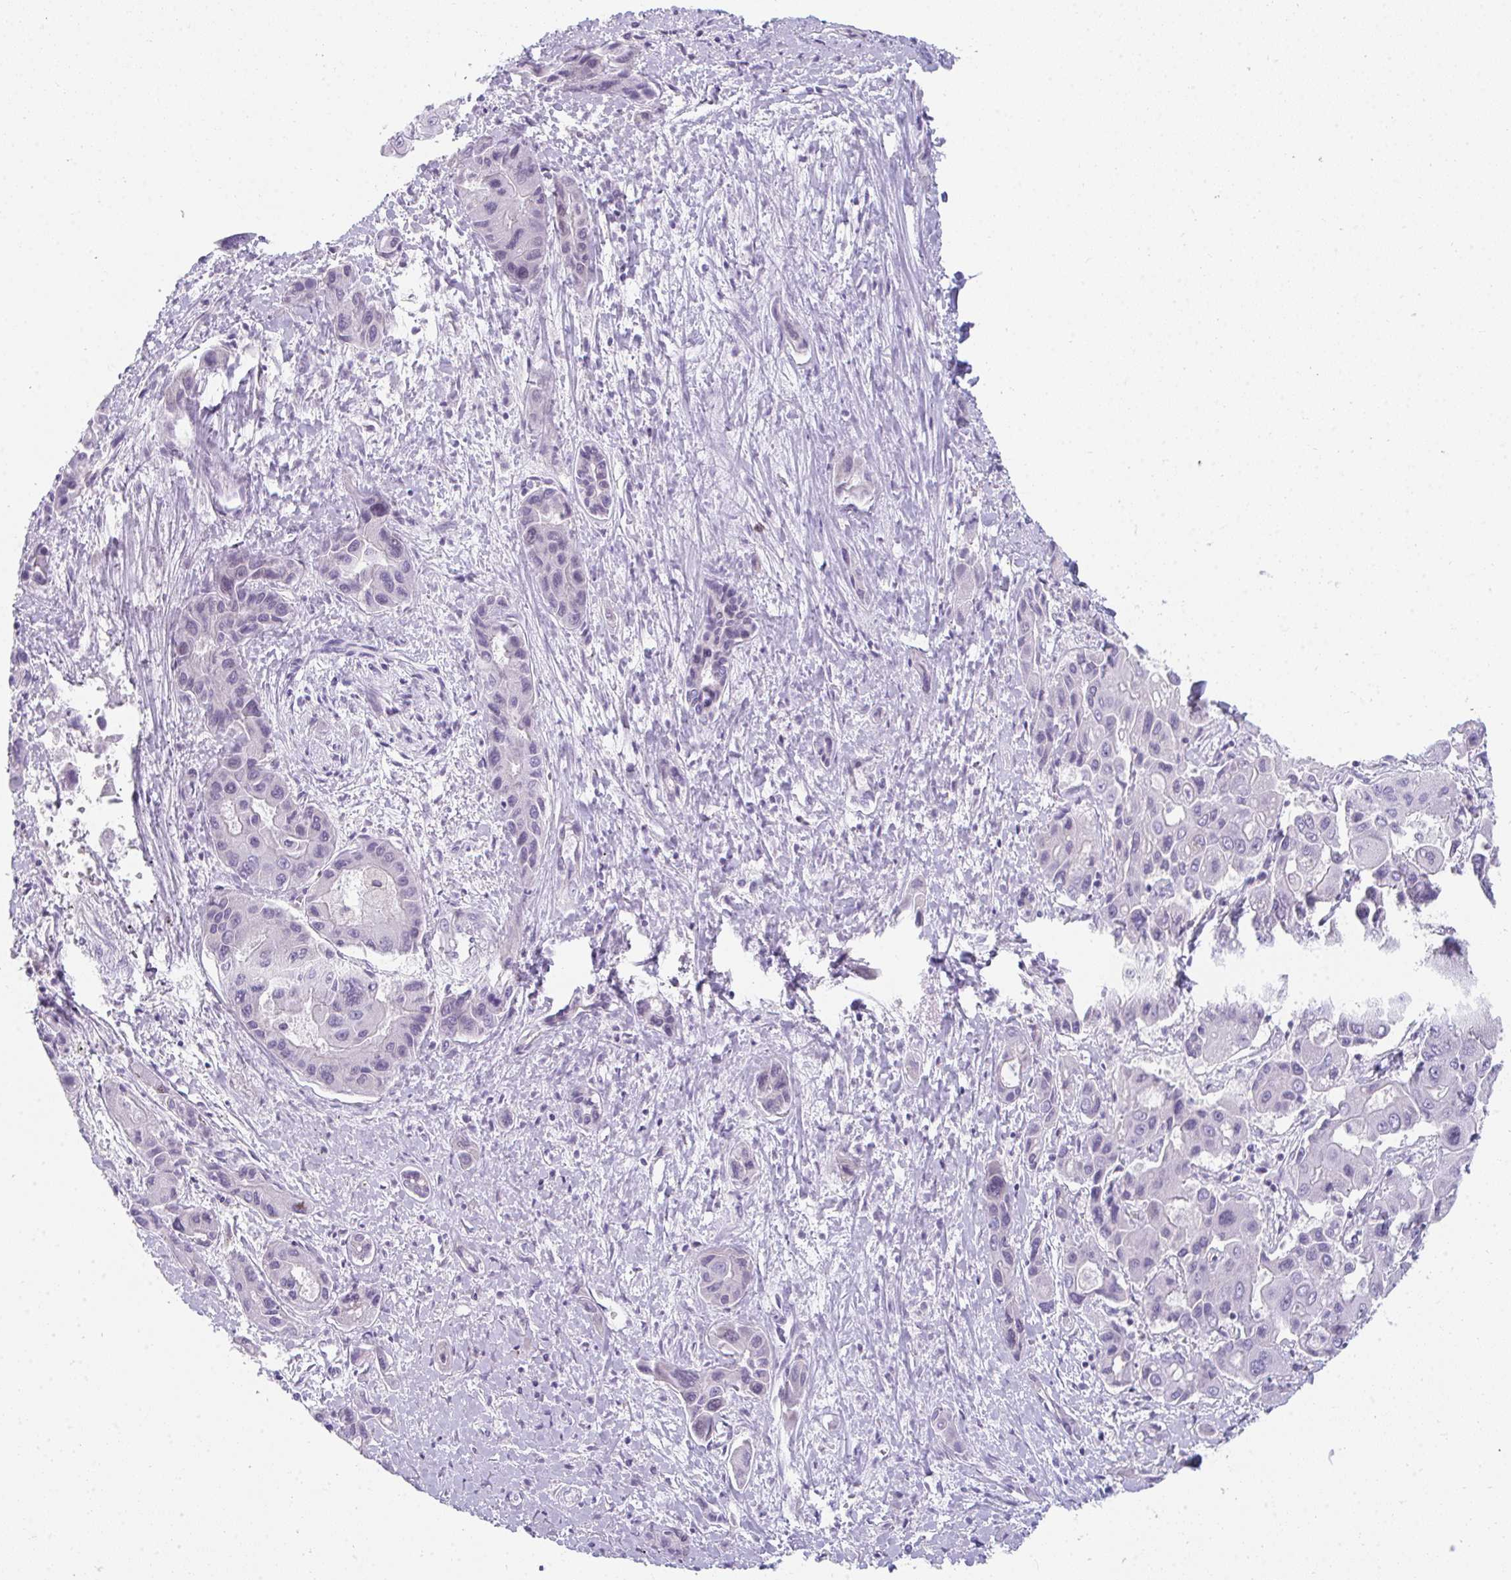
{"staining": {"intensity": "negative", "quantity": "none", "location": "none"}, "tissue": "liver cancer", "cell_type": "Tumor cells", "image_type": "cancer", "snomed": [{"axis": "morphology", "description": "Cholangiocarcinoma"}, {"axis": "topography", "description": "Liver"}], "caption": "Liver cholangiocarcinoma was stained to show a protein in brown. There is no significant staining in tumor cells. (DAB IHC visualized using brightfield microscopy, high magnification).", "gene": "TTC30B", "patient": {"sex": "male", "age": 67}}